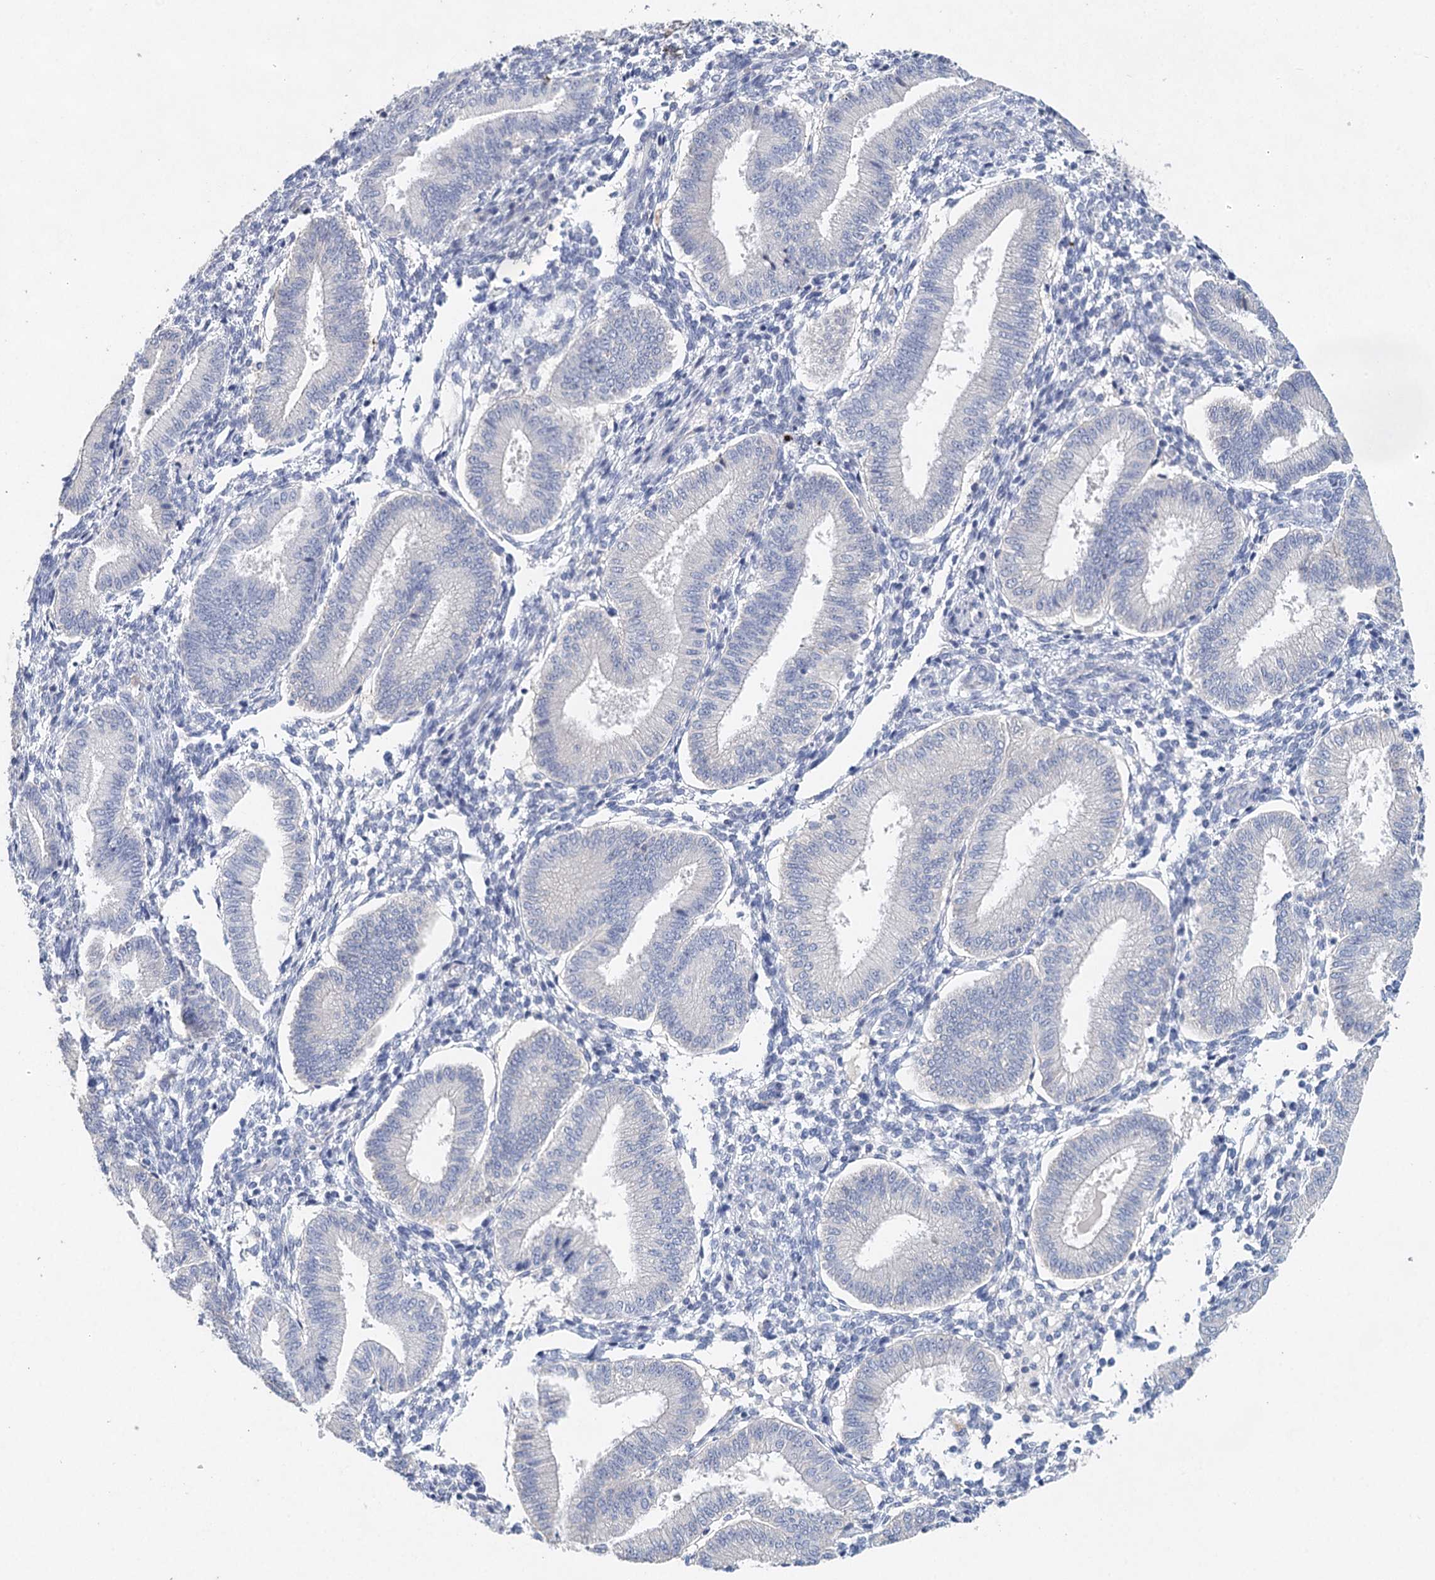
{"staining": {"intensity": "negative", "quantity": "none", "location": "none"}, "tissue": "endometrium", "cell_type": "Cells in endometrial stroma", "image_type": "normal", "snomed": [{"axis": "morphology", "description": "Normal tissue, NOS"}, {"axis": "topography", "description": "Endometrium"}], "caption": "Immunohistochemical staining of benign endometrium demonstrates no significant staining in cells in endometrial stroma. (DAB IHC with hematoxylin counter stain).", "gene": "MYL6B", "patient": {"sex": "female", "age": 39}}